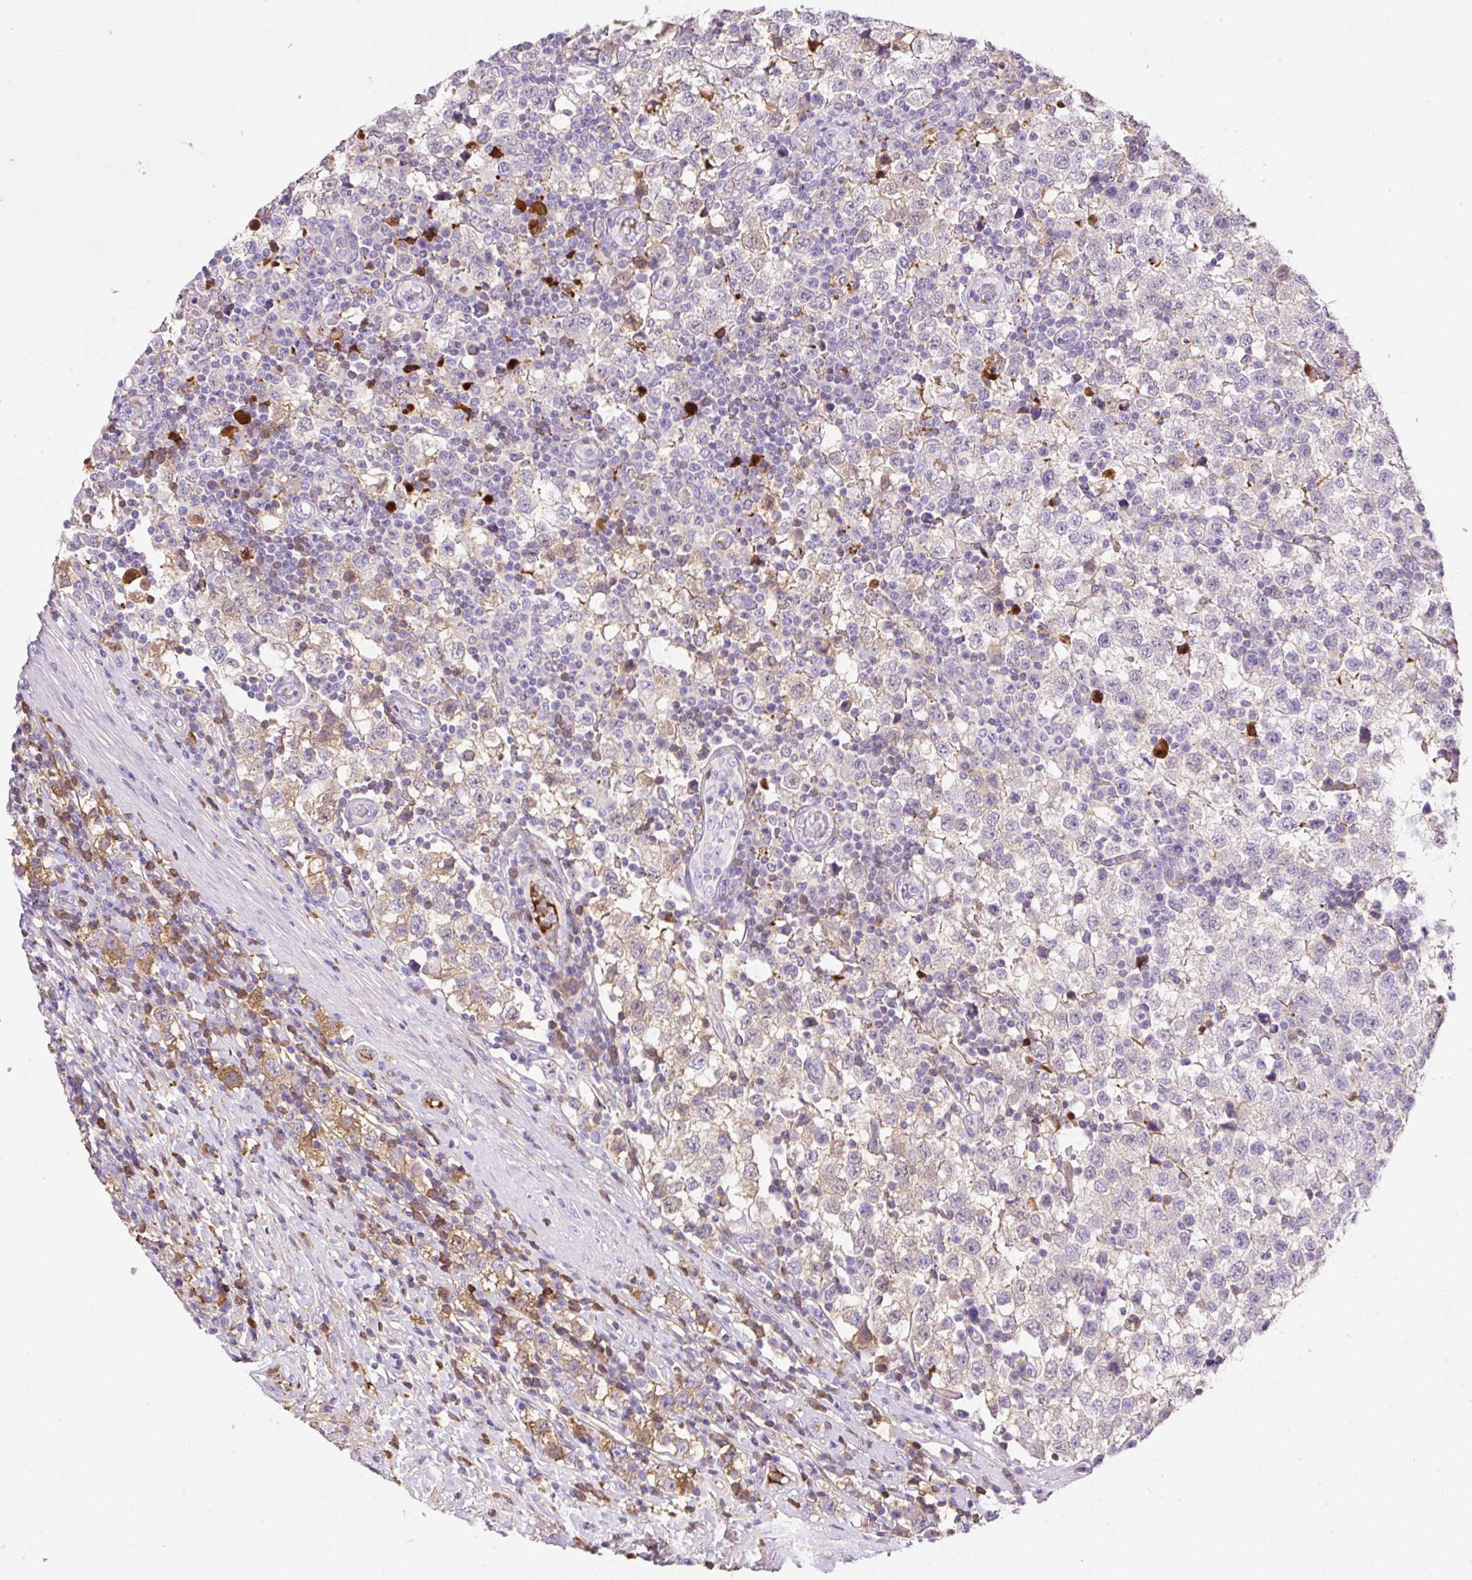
{"staining": {"intensity": "negative", "quantity": "none", "location": "none"}, "tissue": "testis cancer", "cell_type": "Tumor cells", "image_type": "cancer", "snomed": [{"axis": "morphology", "description": "Seminoma, NOS"}, {"axis": "topography", "description": "Testis"}], "caption": "Immunohistochemical staining of human seminoma (testis) exhibits no significant expression in tumor cells.", "gene": "TDRD15", "patient": {"sex": "male", "age": 34}}